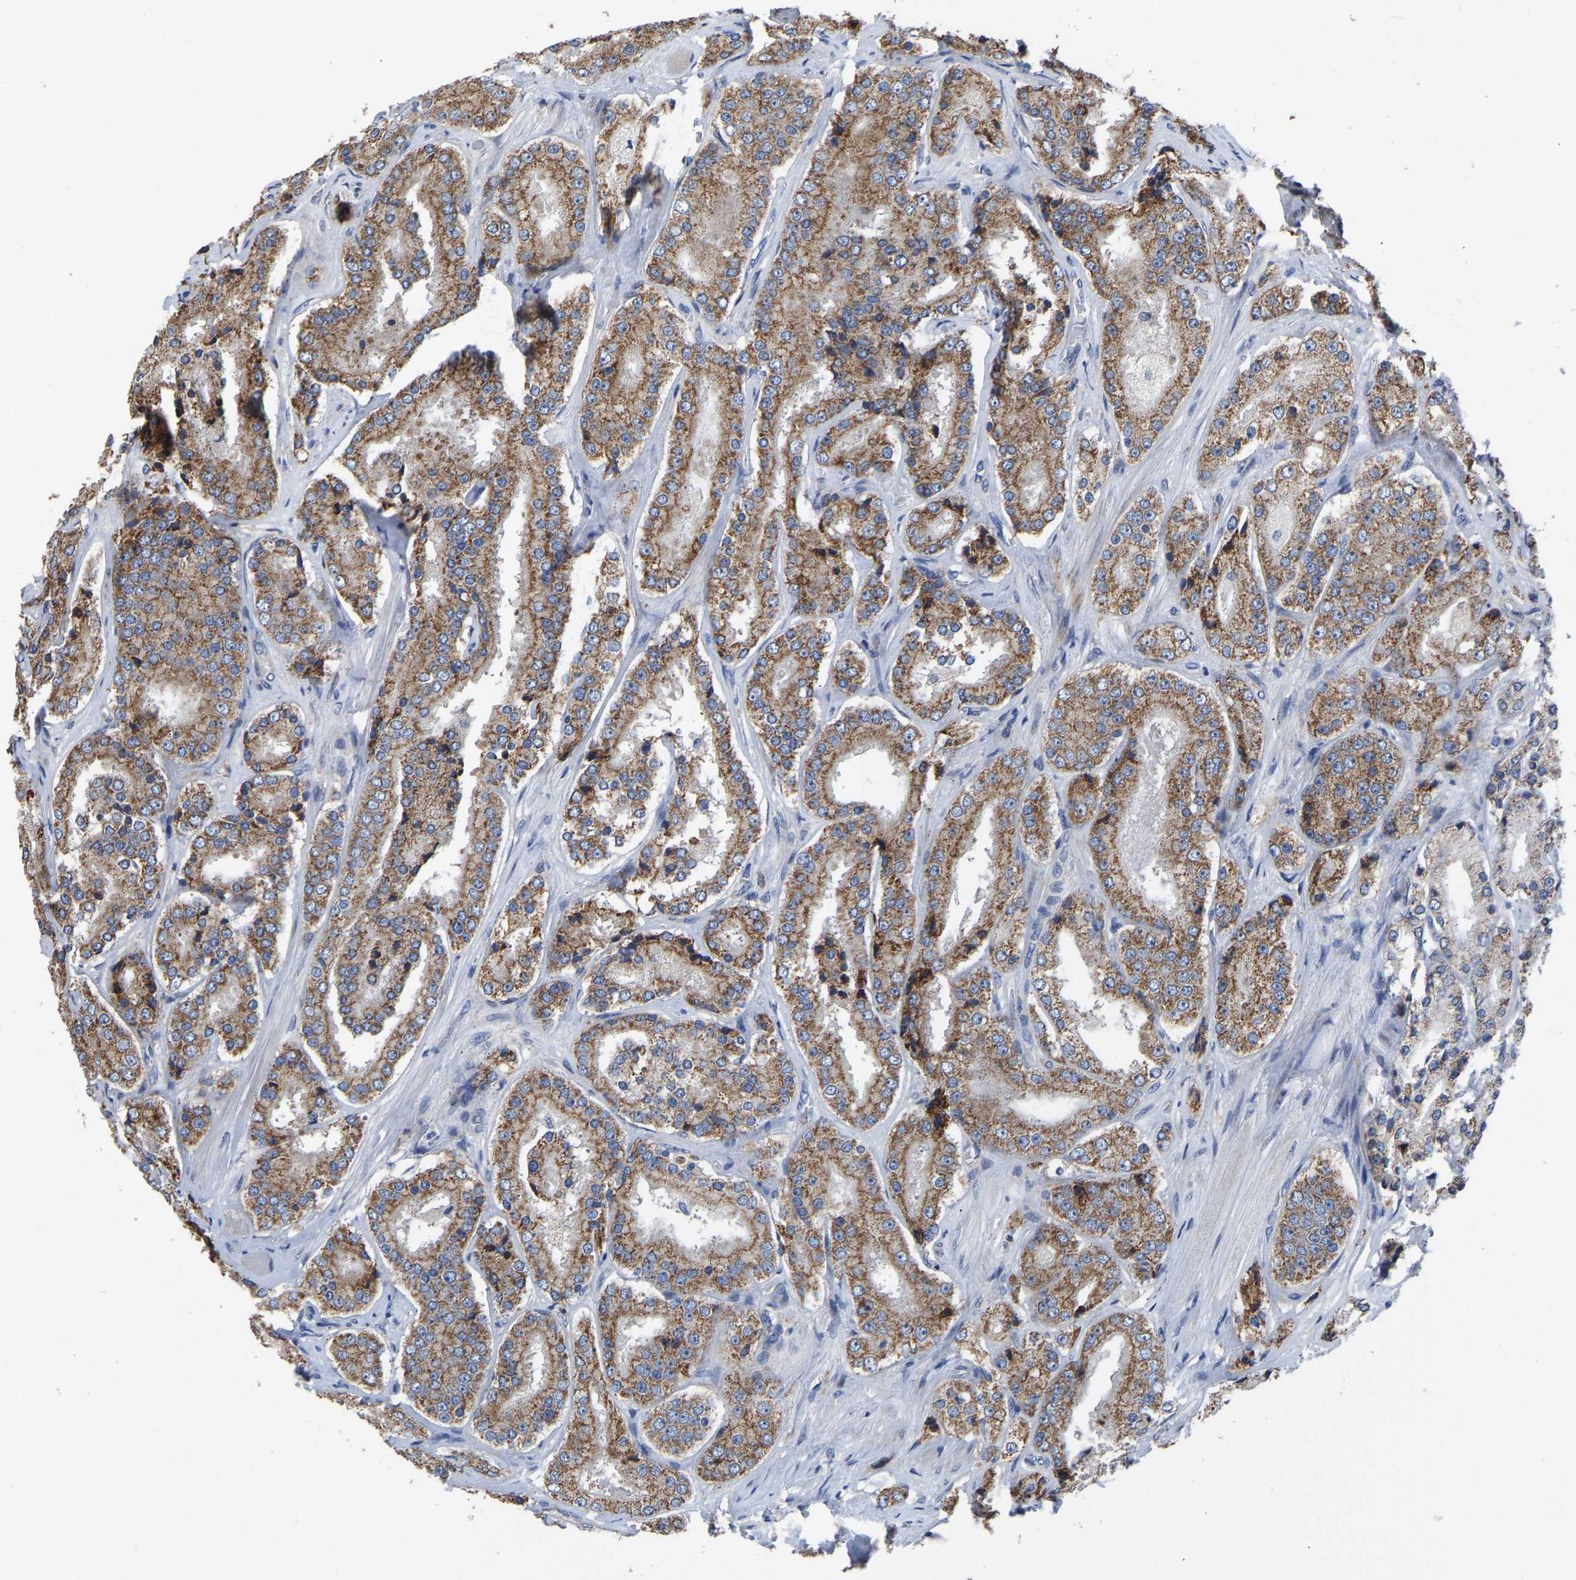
{"staining": {"intensity": "moderate", "quantity": ">75%", "location": "cytoplasmic/membranous"}, "tissue": "prostate cancer", "cell_type": "Tumor cells", "image_type": "cancer", "snomed": [{"axis": "morphology", "description": "Adenocarcinoma, High grade"}, {"axis": "topography", "description": "Prostate"}], "caption": "Immunohistochemistry of human prostate cancer (adenocarcinoma (high-grade)) shows medium levels of moderate cytoplasmic/membranous positivity in approximately >75% of tumor cells. The protein is stained brown, and the nuclei are stained in blue (DAB (3,3'-diaminobenzidine) IHC with brightfield microscopy, high magnification).", "gene": "TMEM150A", "patient": {"sex": "male", "age": 65}}